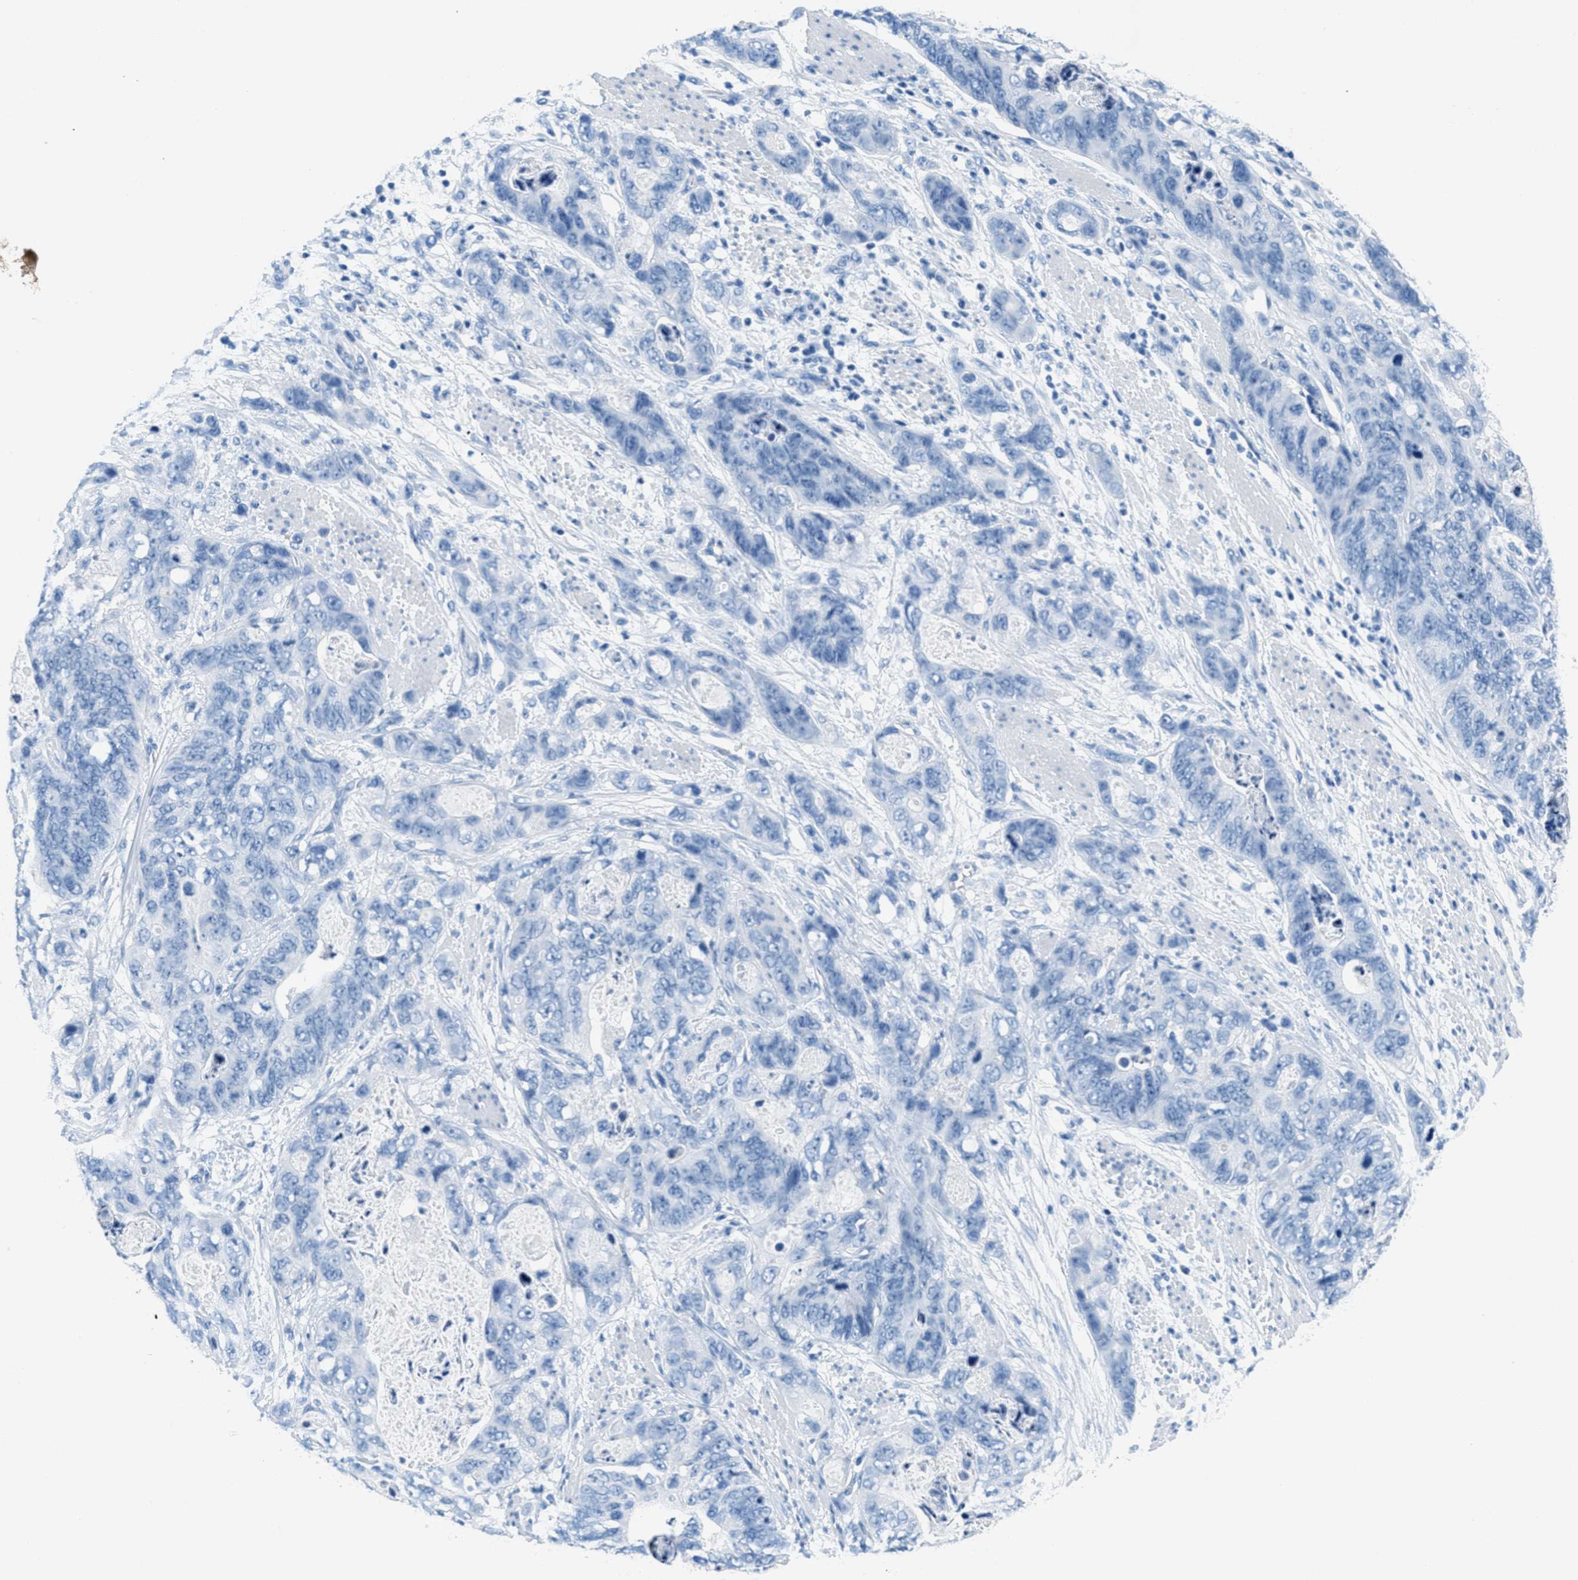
{"staining": {"intensity": "negative", "quantity": "none", "location": "none"}, "tissue": "stomach cancer", "cell_type": "Tumor cells", "image_type": "cancer", "snomed": [{"axis": "morphology", "description": "Adenocarcinoma, NOS"}, {"axis": "topography", "description": "Stomach"}], "caption": "This is a image of IHC staining of adenocarcinoma (stomach), which shows no positivity in tumor cells.", "gene": "MGARP", "patient": {"sex": "female", "age": 89}}